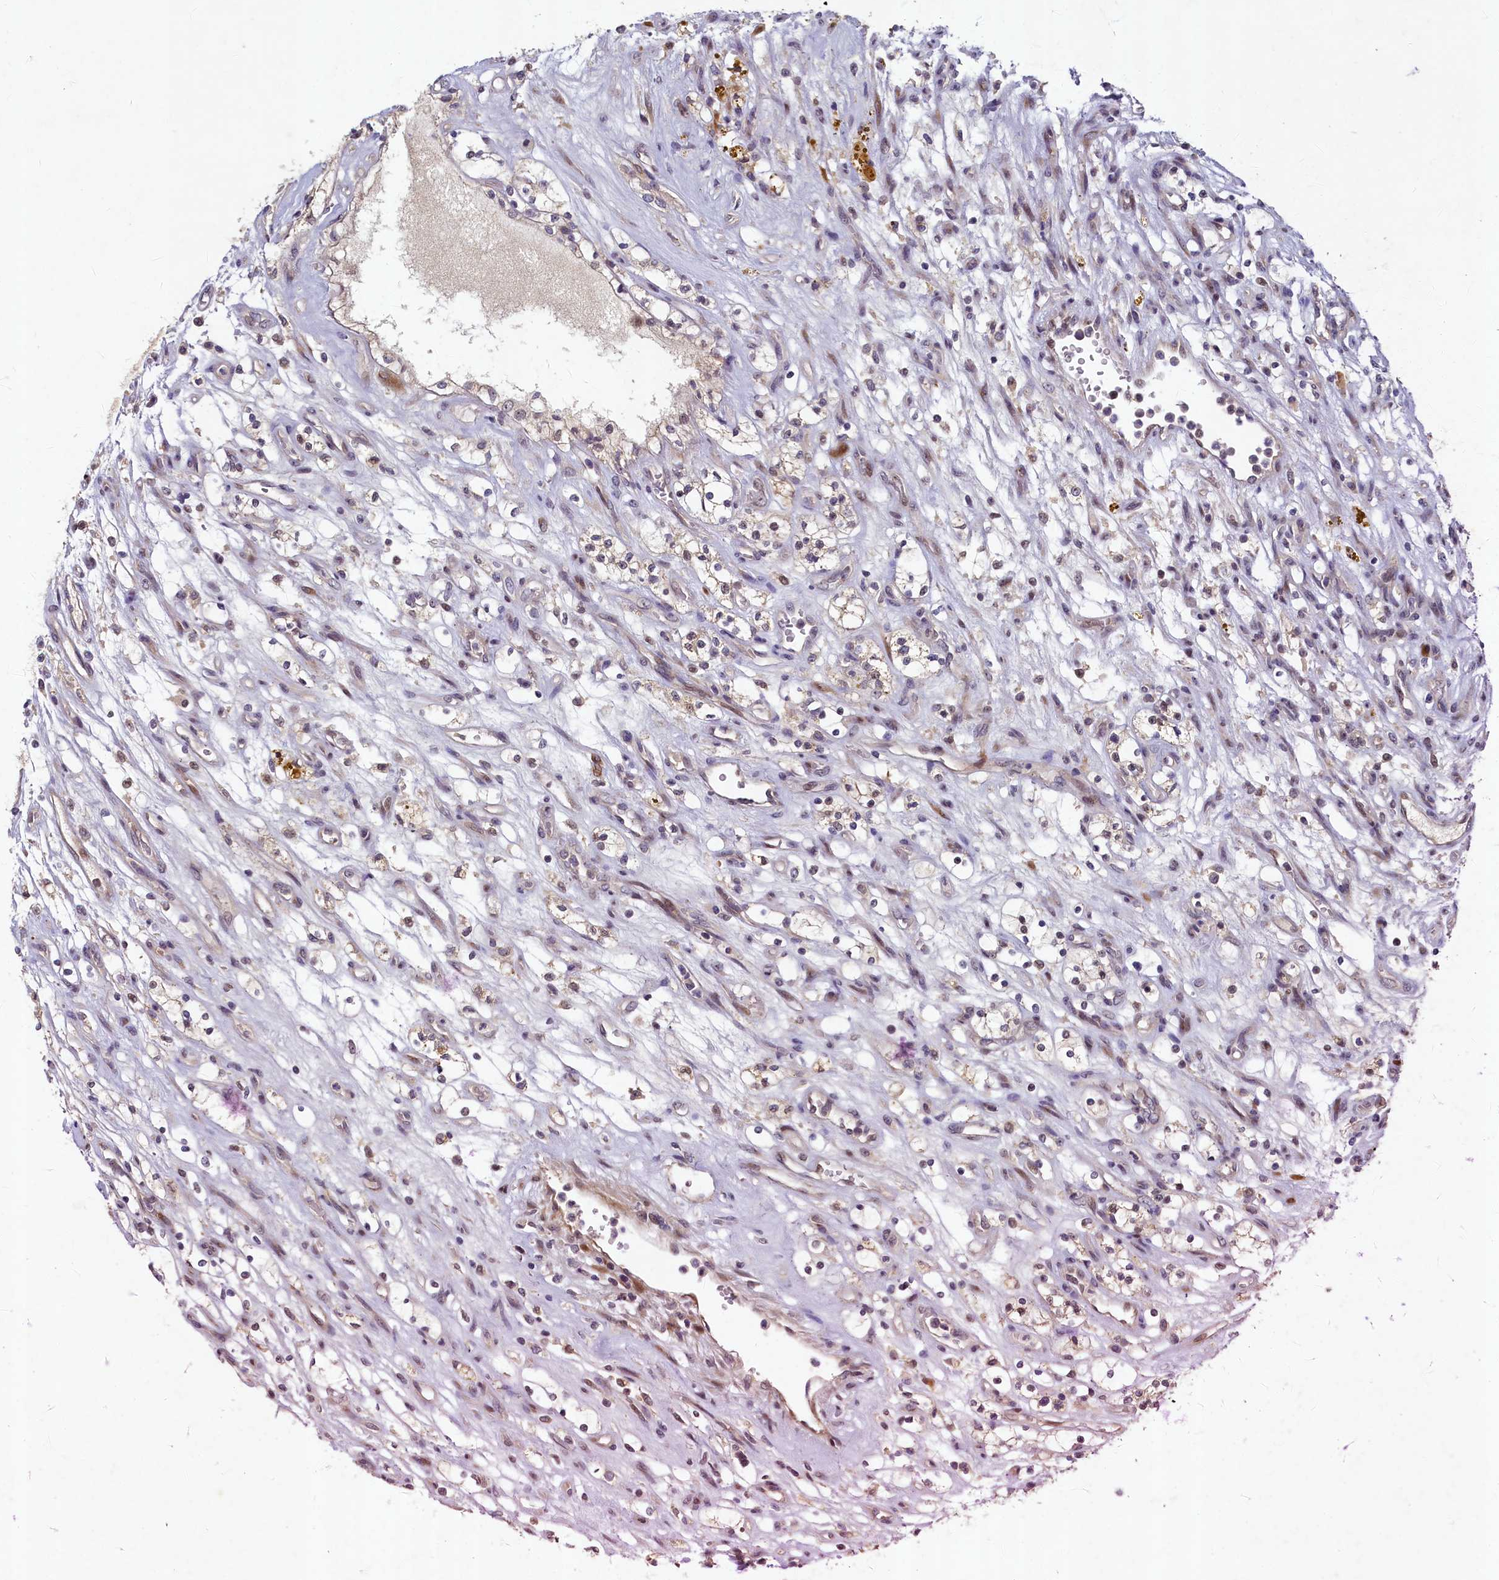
{"staining": {"intensity": "negative", "quantity": "none", "location": "none"}, "tissue": "renal cancer", "cell_type": "Tumor cells", "image_type": "cancer", "snomed": [{"axis": "morphology", "description": "Adenocarcinoma, NOS"}, {"axis": "topography", "description": "Kidney"}], "caption": "Human renal adenocarcinoma stained for a protein using immunohistochemistry (IHC) demonstrates no staining in tumor cells.", "gene": "LATS2", "patient": {"sex": "female", "age": 69}}